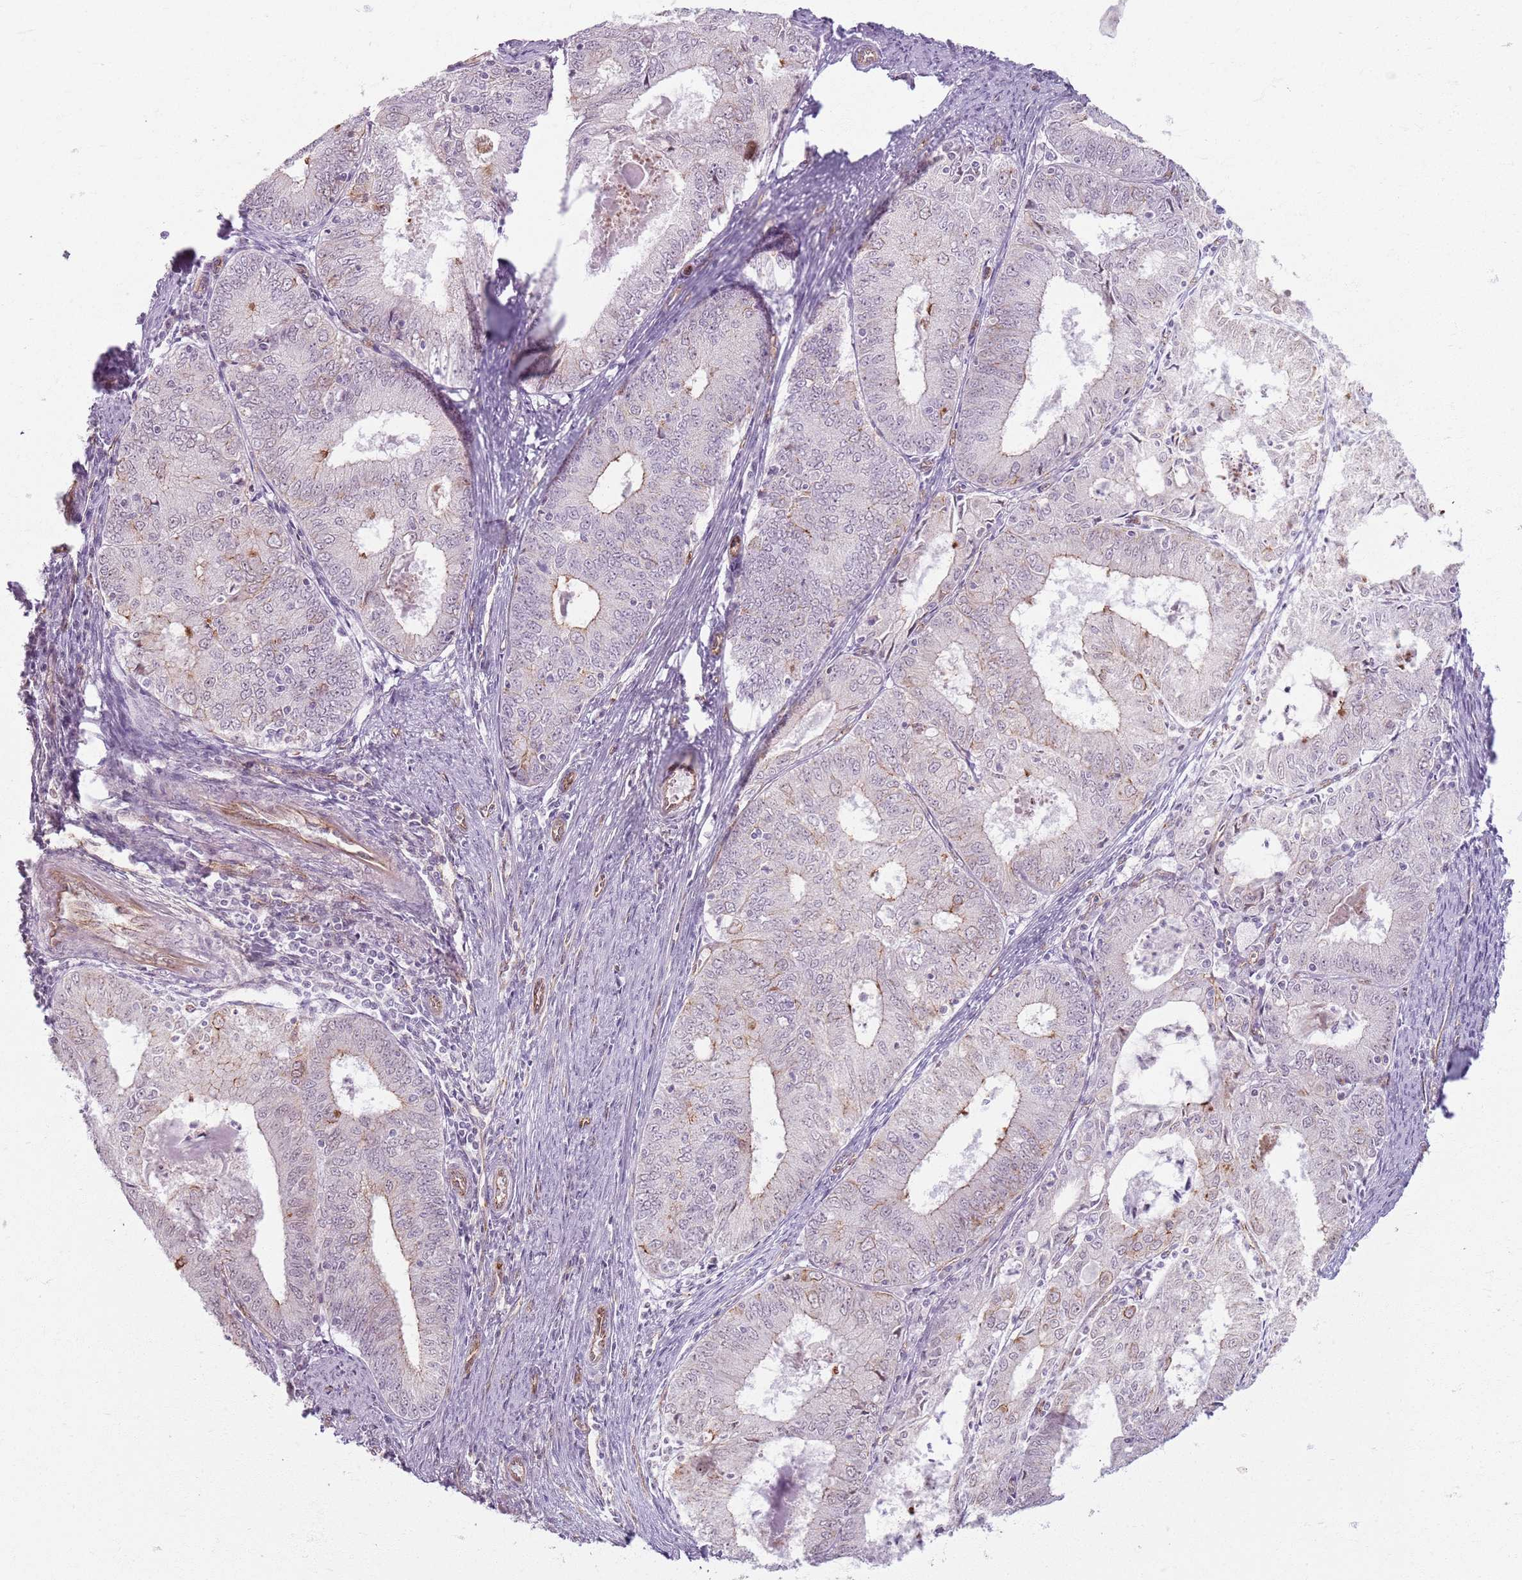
{"staining": {"intensity": "weak", "quantity": "<25%", "location": "cytoplasmic/membranous"}, "tissue": "endometrial cancer", "cell_type": "Tumor cells", "image_type": "cancer", "snomed": [{"axis": "morphology", "description": "Adenocarcinoma, NOS"}, {"axis": "topography", "description": "Endometrium"}], "caption": "DAB immunohistochemical staining of endometrial cancer exhibits no significant expression in tumor cells.", "gene": "KCNA5", "patient": {"sex": "female", "age": 57}}